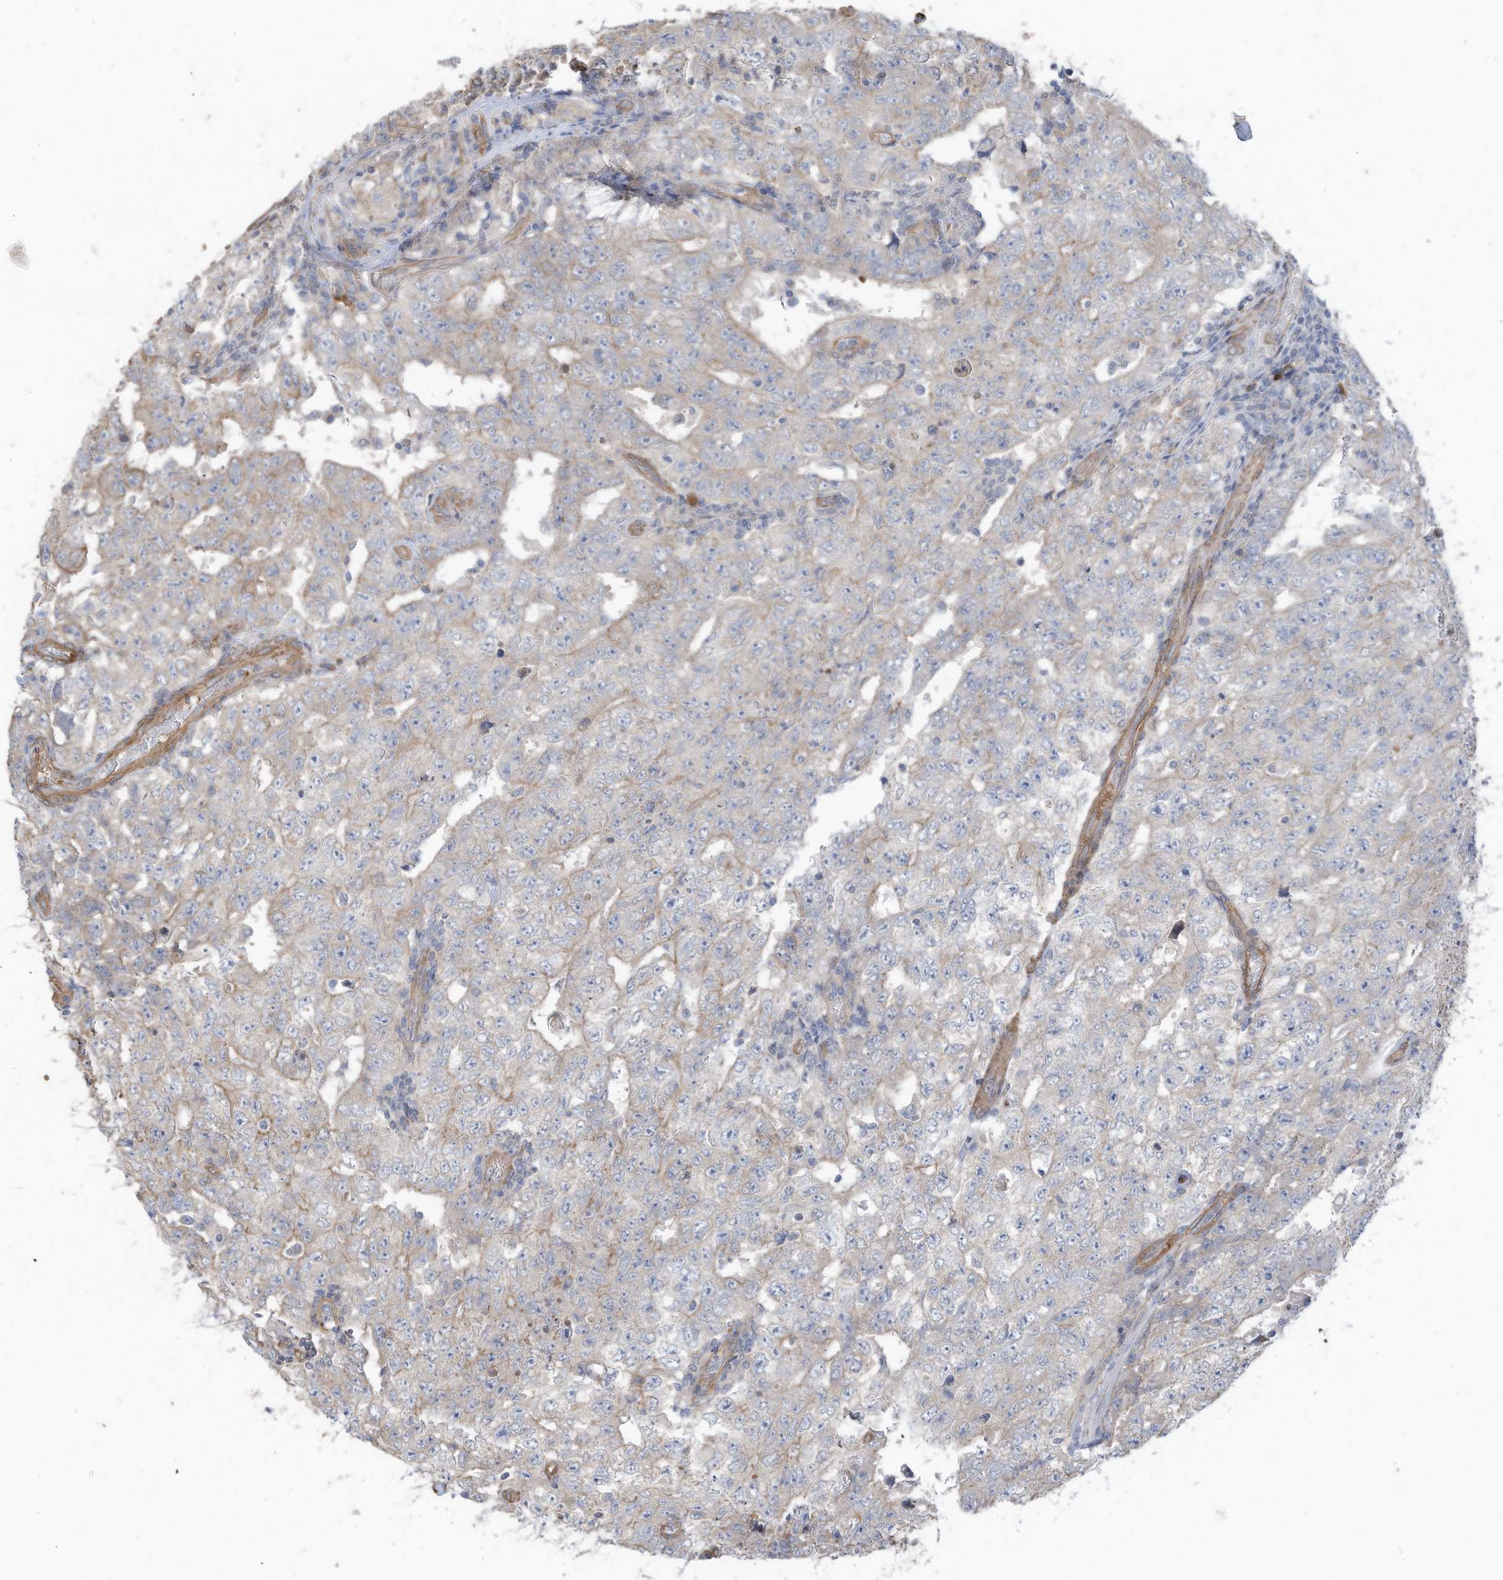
{"staining": {"intensity": "negative", "quantity": "none", "location": "none"}, "tissue": "testis cancer", "cell_type": "Tumor cells", "image_type": "cancer", "snomed": [{"axis": "morphology", "description": "Carcinoma, Embryonal, NOS"}, {"axis": "topography", "description": "Testis"}], "caption": "This is an immunohistochemistry micrograph of human testis cancer (embryonal carcinoma). There is no staining in tumor cells.", "gene": "SLC17A7", "patient": {"sex": "male", "age": 26}}